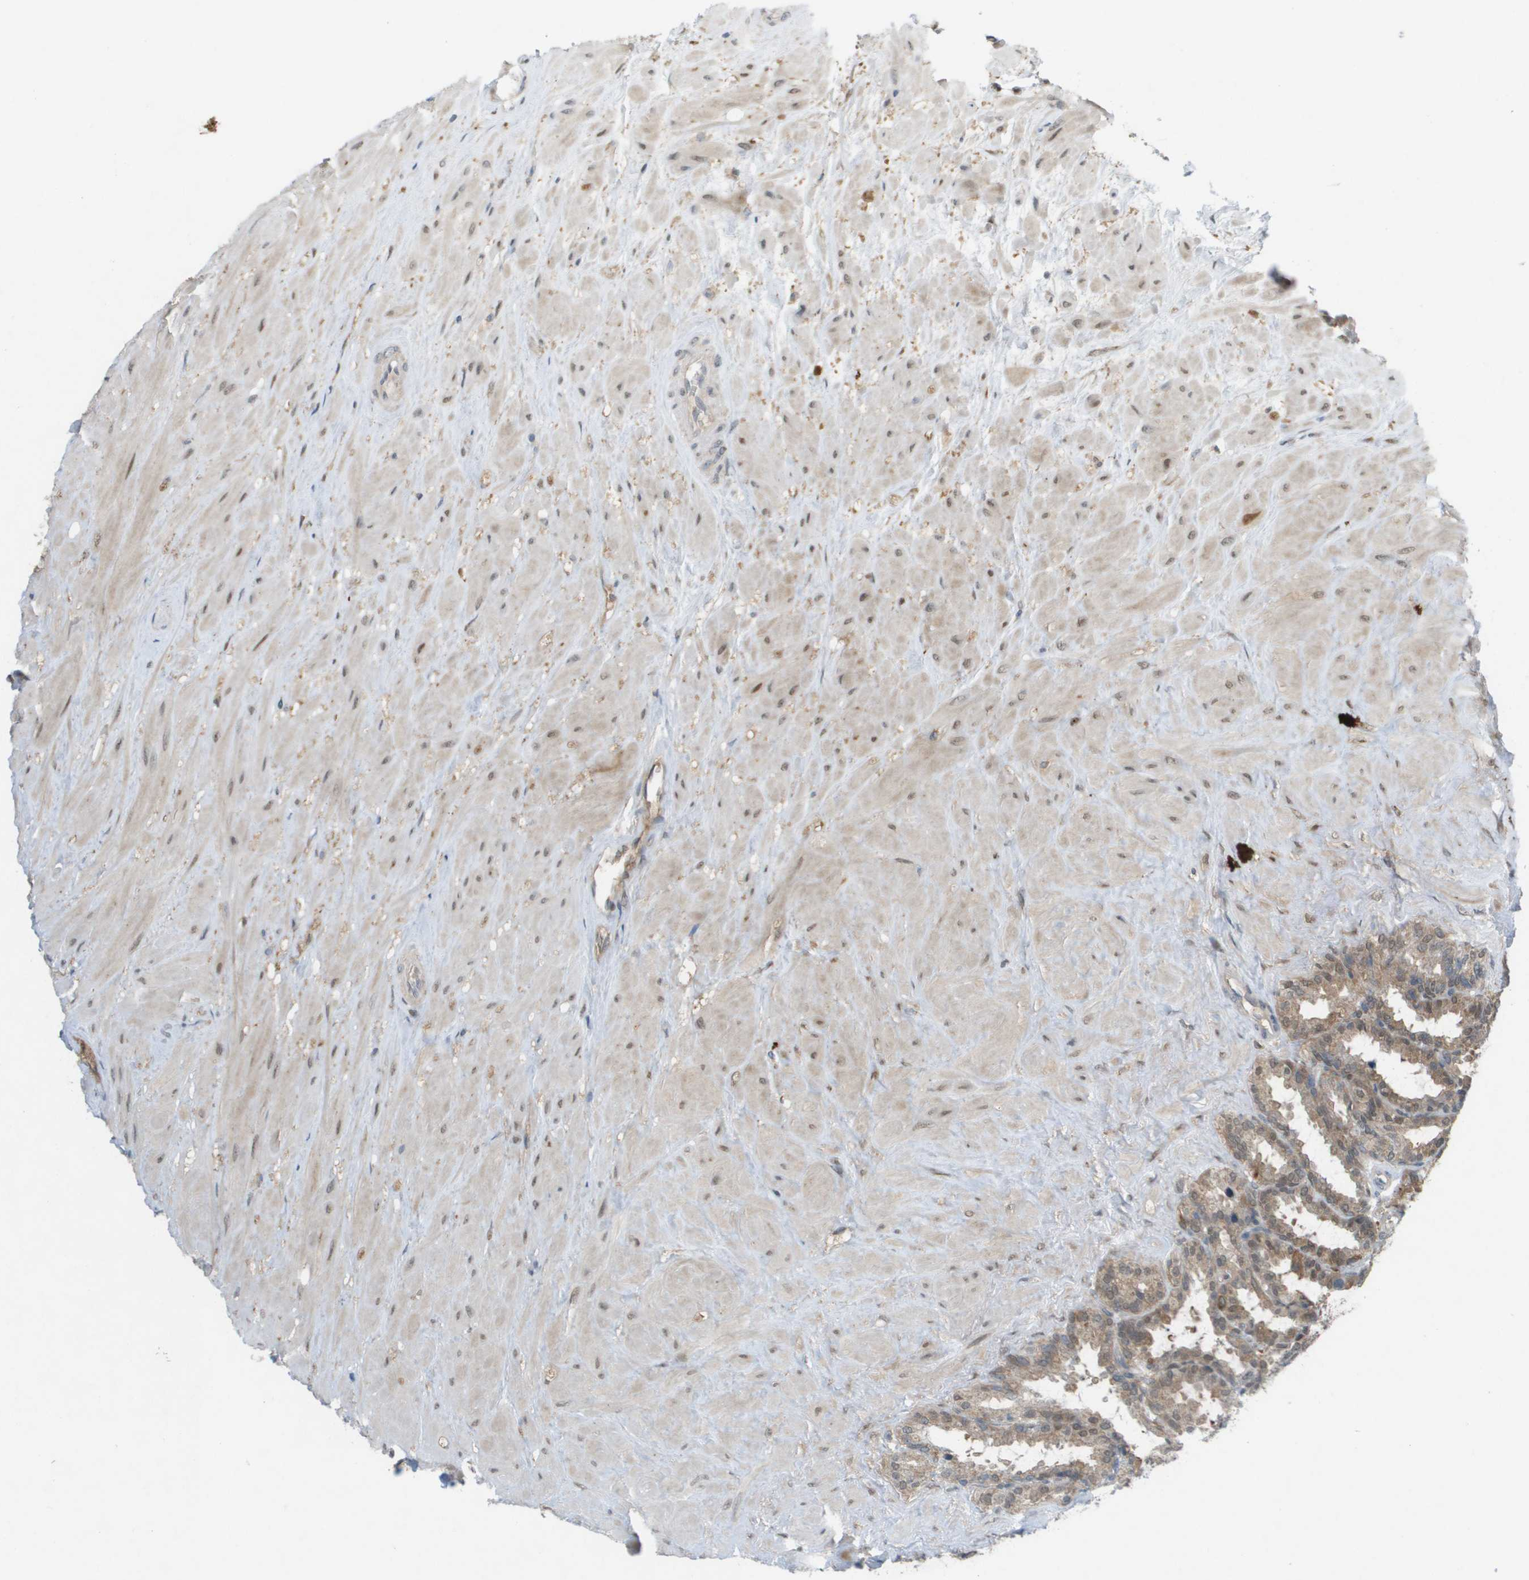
{"staining": {"intensity": "weak", "quantity": ">75%", "location": "cytoplasmic/membranous,nuclear"}, "tissue": "seminal vesicle", "cell_type": "Glandular cells", "image_type": "normal", "snomed": [{"axis": "morphology", "description": "Normal tissue, NOS"}, {"axis": "topography", "description": "Seminal veicle"}], "caption": "Protein expression analysis of normal seminal vesicle demonstrates weak cytoplasmic/membranous,nuclear expression in approximately >75% of glandular cells. The staining was performed using DAB, with brown indicating positive protein expression. Nuclei are stained blue with hematoxylin.", "gene": "PALD1", "patient": {"sex": "male", "age": 46}}